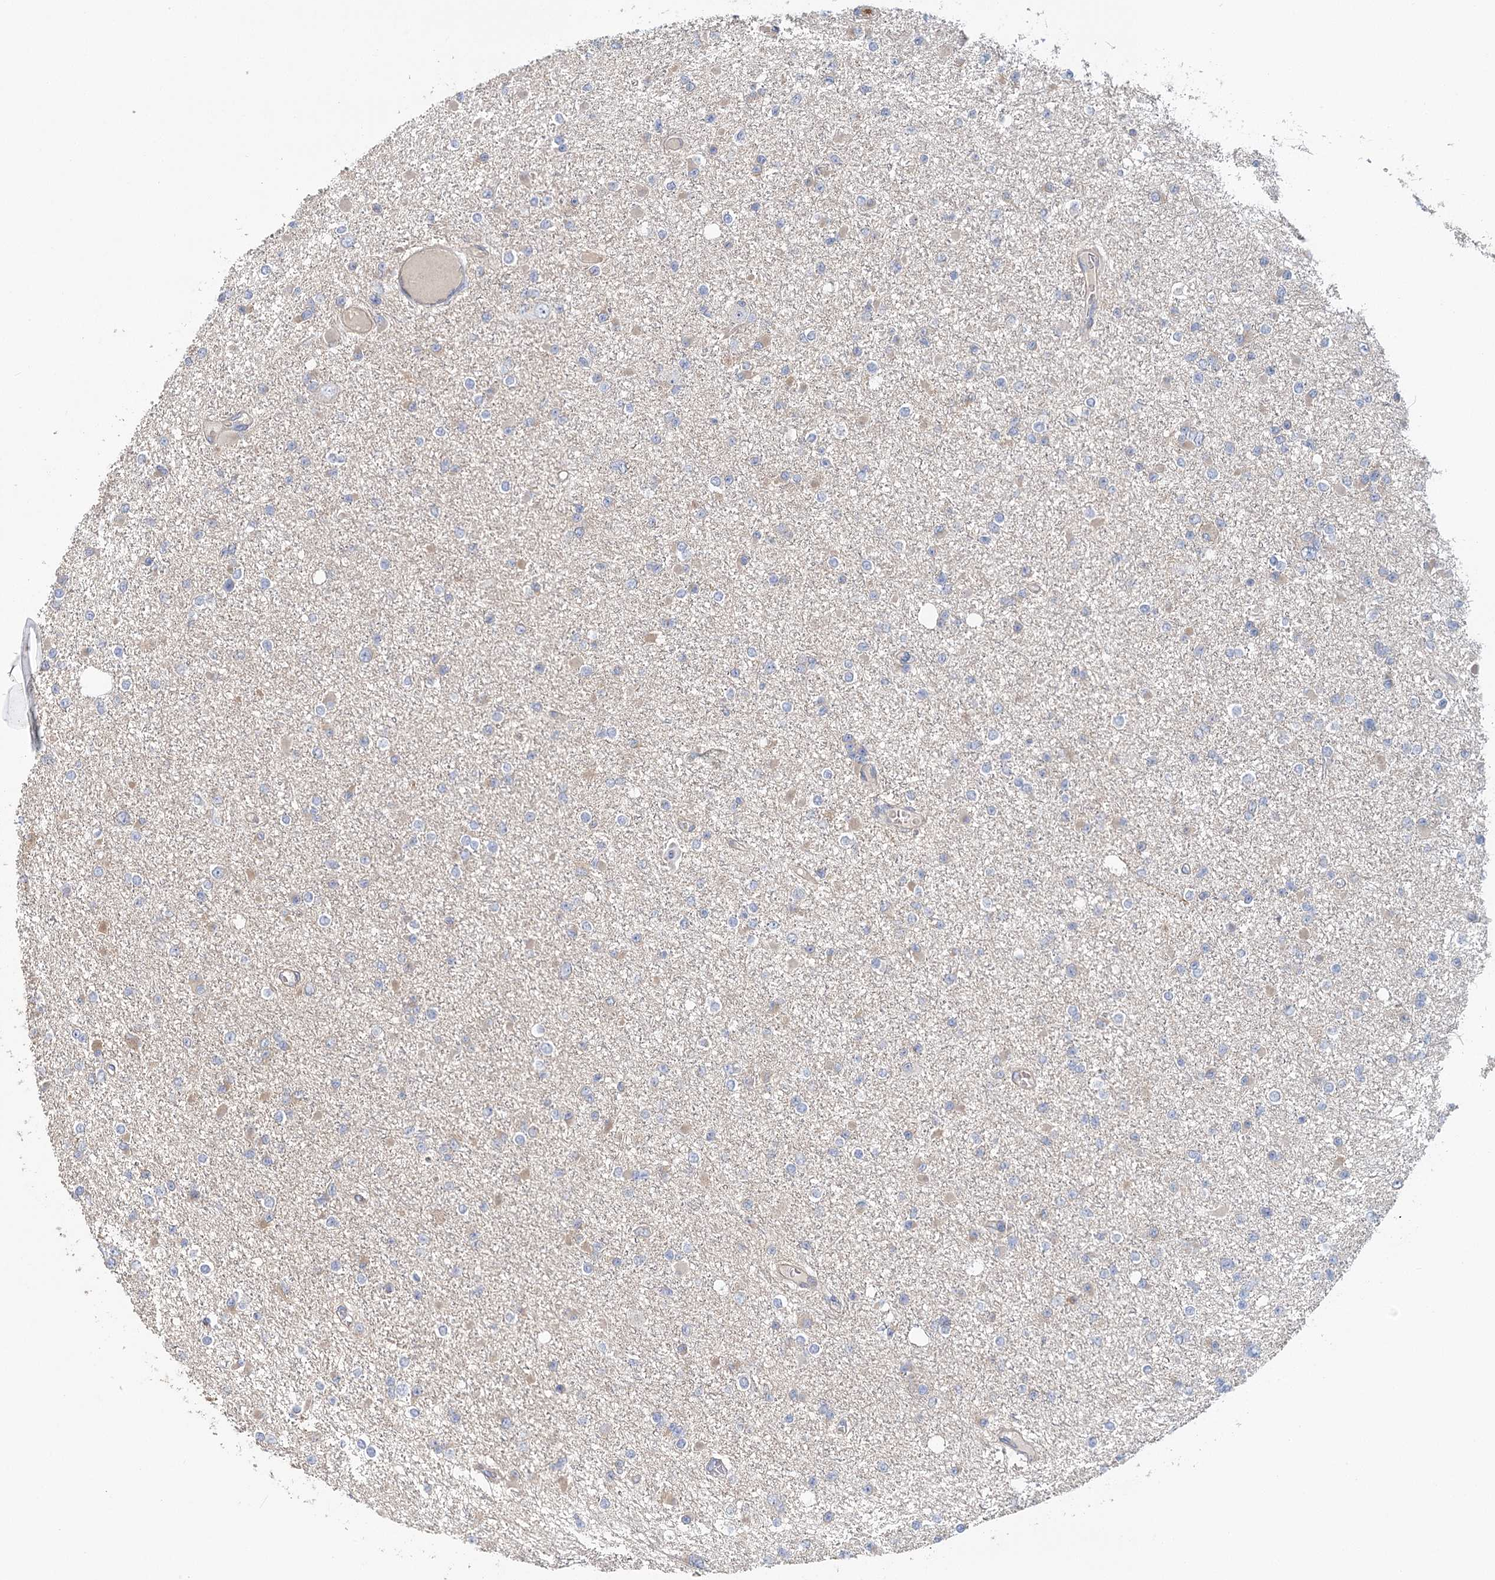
{"staining": {"intensity": "negative", "quantity": "none", "location": "none"}, "tissue": "glioma", "cell_type": "Tumor cells", "image_type": "cancer", "snomed": [{"axis": "morphology", "description": "Glioma, malignant, Low grade"}, {"axis": "topography", "description": "Brain"}], "caption": "IHC histopathology image of neoplastic tissue: human malignant glioma (low-grade) stained with DAB demonstrates no significant protein expression in tumor cells.", "gene": "EPB41L5", "patient": {"sex": "female", "age": 22}}